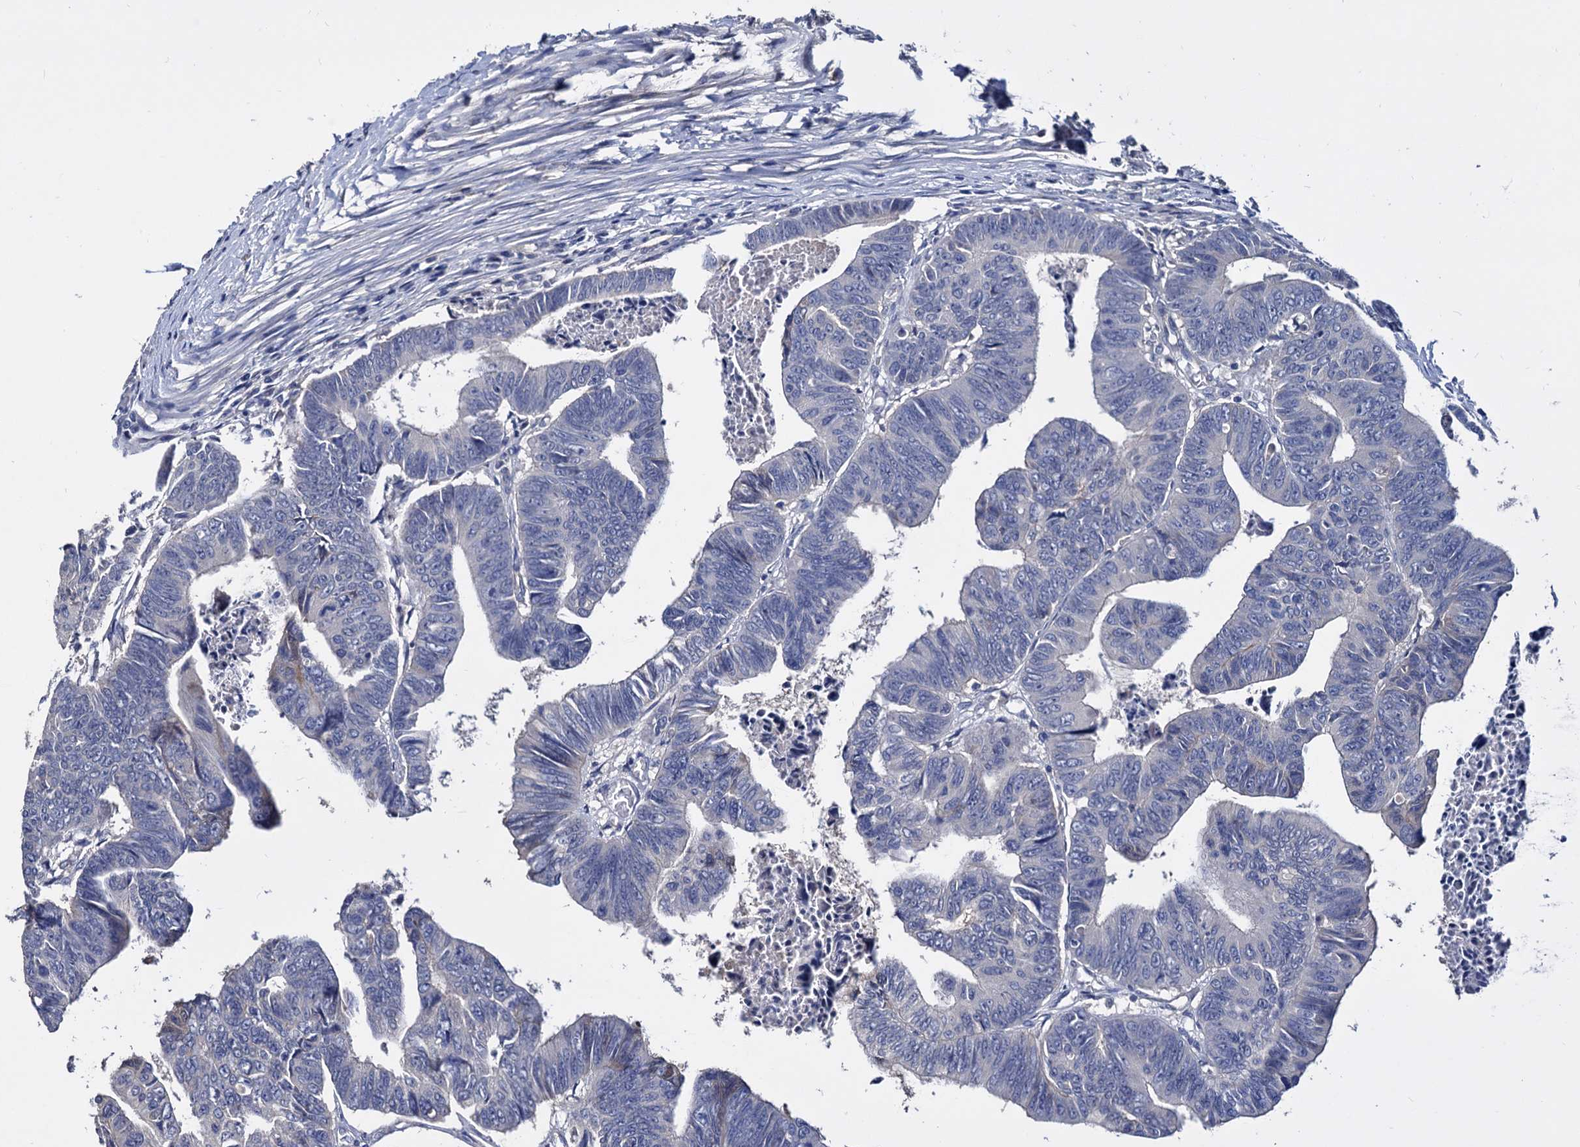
{"staining": {"intensity": "negative", "quantity": "none", "location": "none"}, "tissue": "colorectal cancer", "cell_type": "Tumor cells", "image_type": "cancer", "snomed": [{"axis": "morphology", "description": "Adenocarcinoma, NOS"}, {"axis": "topography", "description": "Rectum"}], "caption": "Tumor cells show no significant staining in colorectal cancer.", "gene": "NPAS4", "patient": {"sex": "female", "age": 65}}